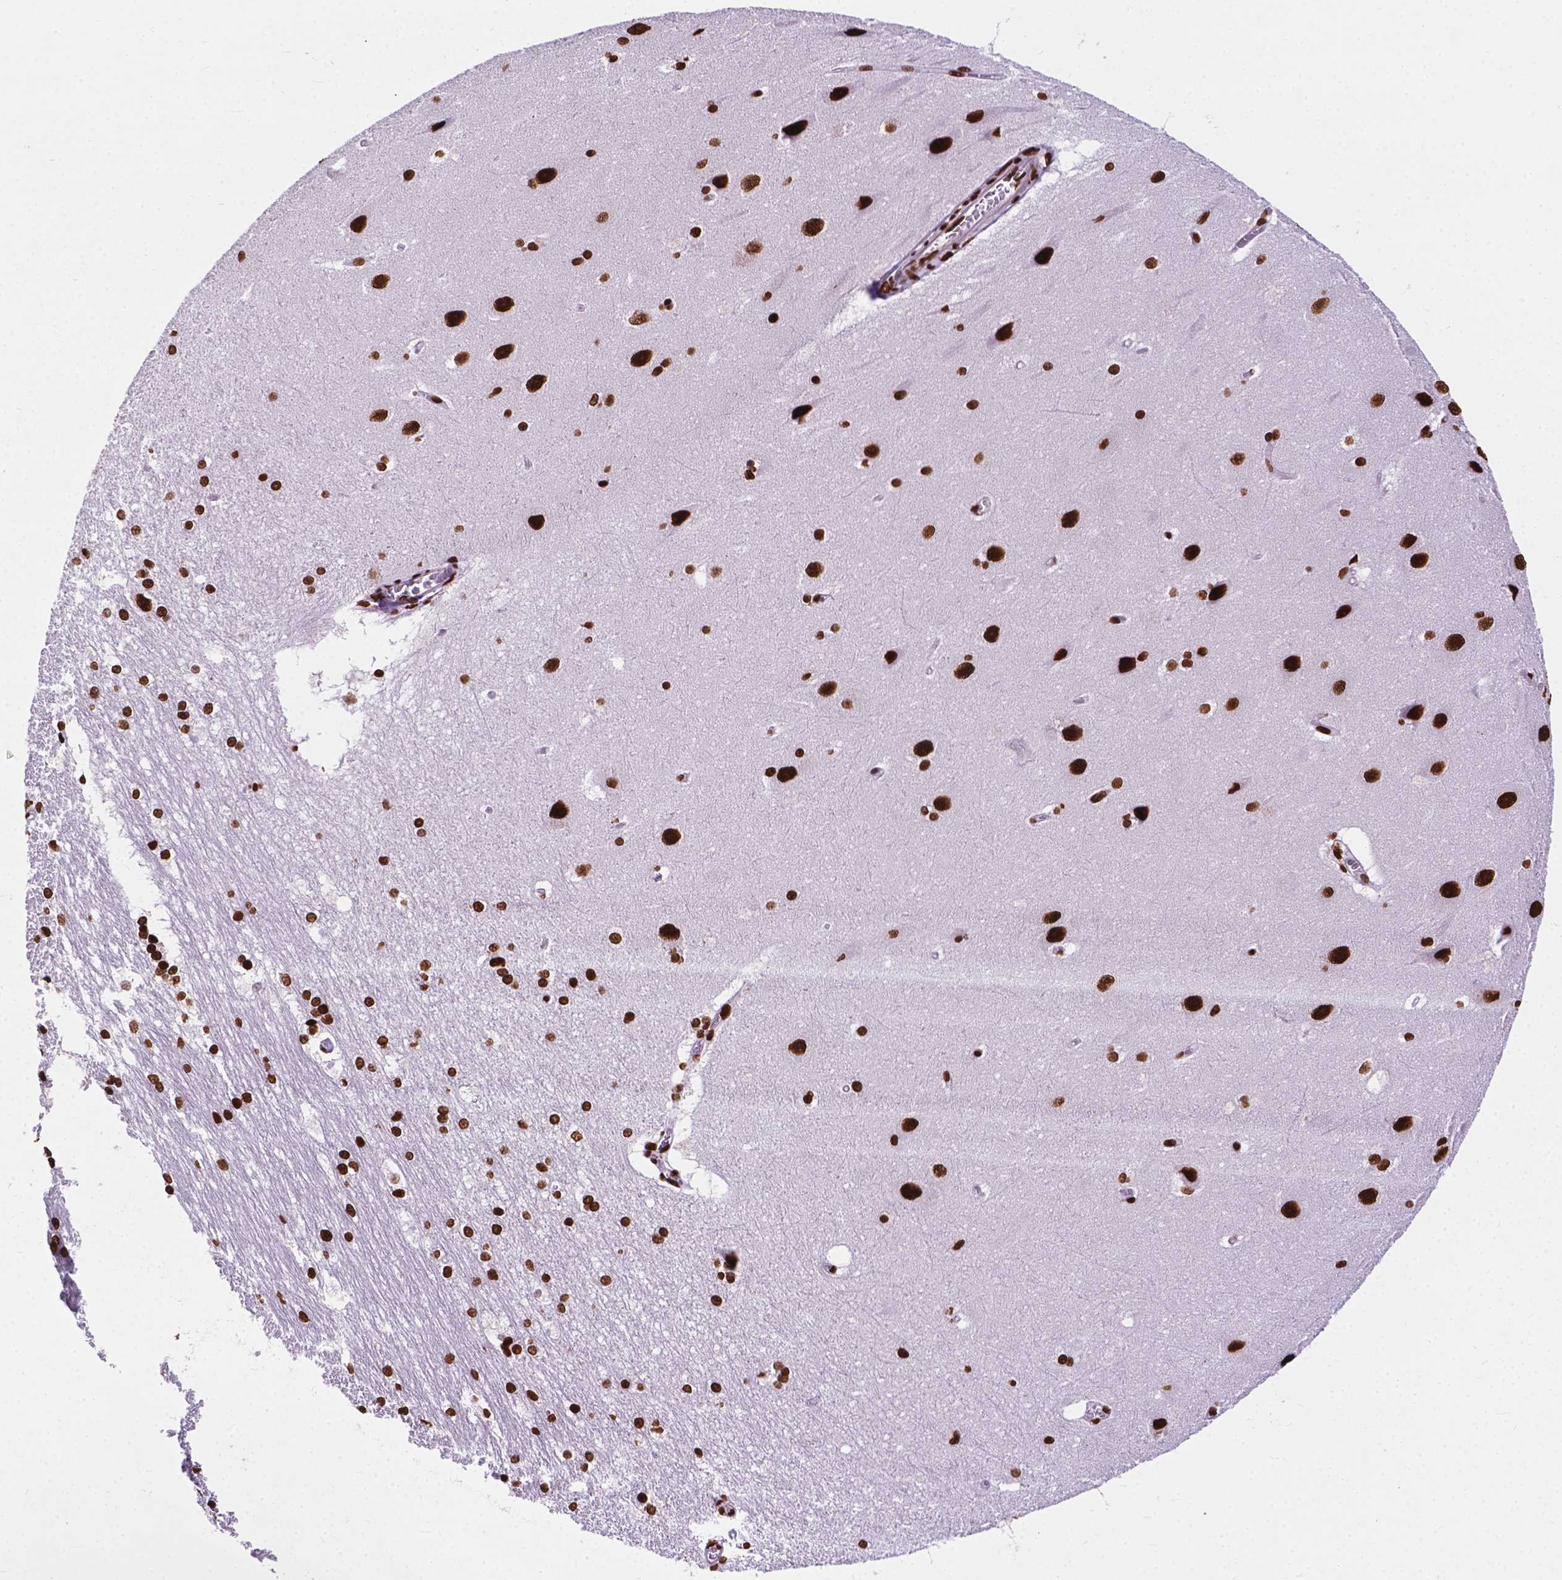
{"staining": {"intensity": "strong", "quantity": ">75%", "location": "nuclear"}, "tissue": "hippocampus", "cell_type": "Glial cells", "image_type": "normal", "snomed": [{"axis": "morphology", "description": "Normal tissue, NOS"}, {"axis": "topography", "description": "Cerebral cortex"}, {"axis": "topography", "description": "Hippocampus"}], "caption": "A photomicrograph showing strong nuclear staining in about >75% of glial cells in benign hippocampus, as visualized by brown immunohistochemical staining.", "gene": "SMIM5", "patient": {"sex": "female", "age": 19}}